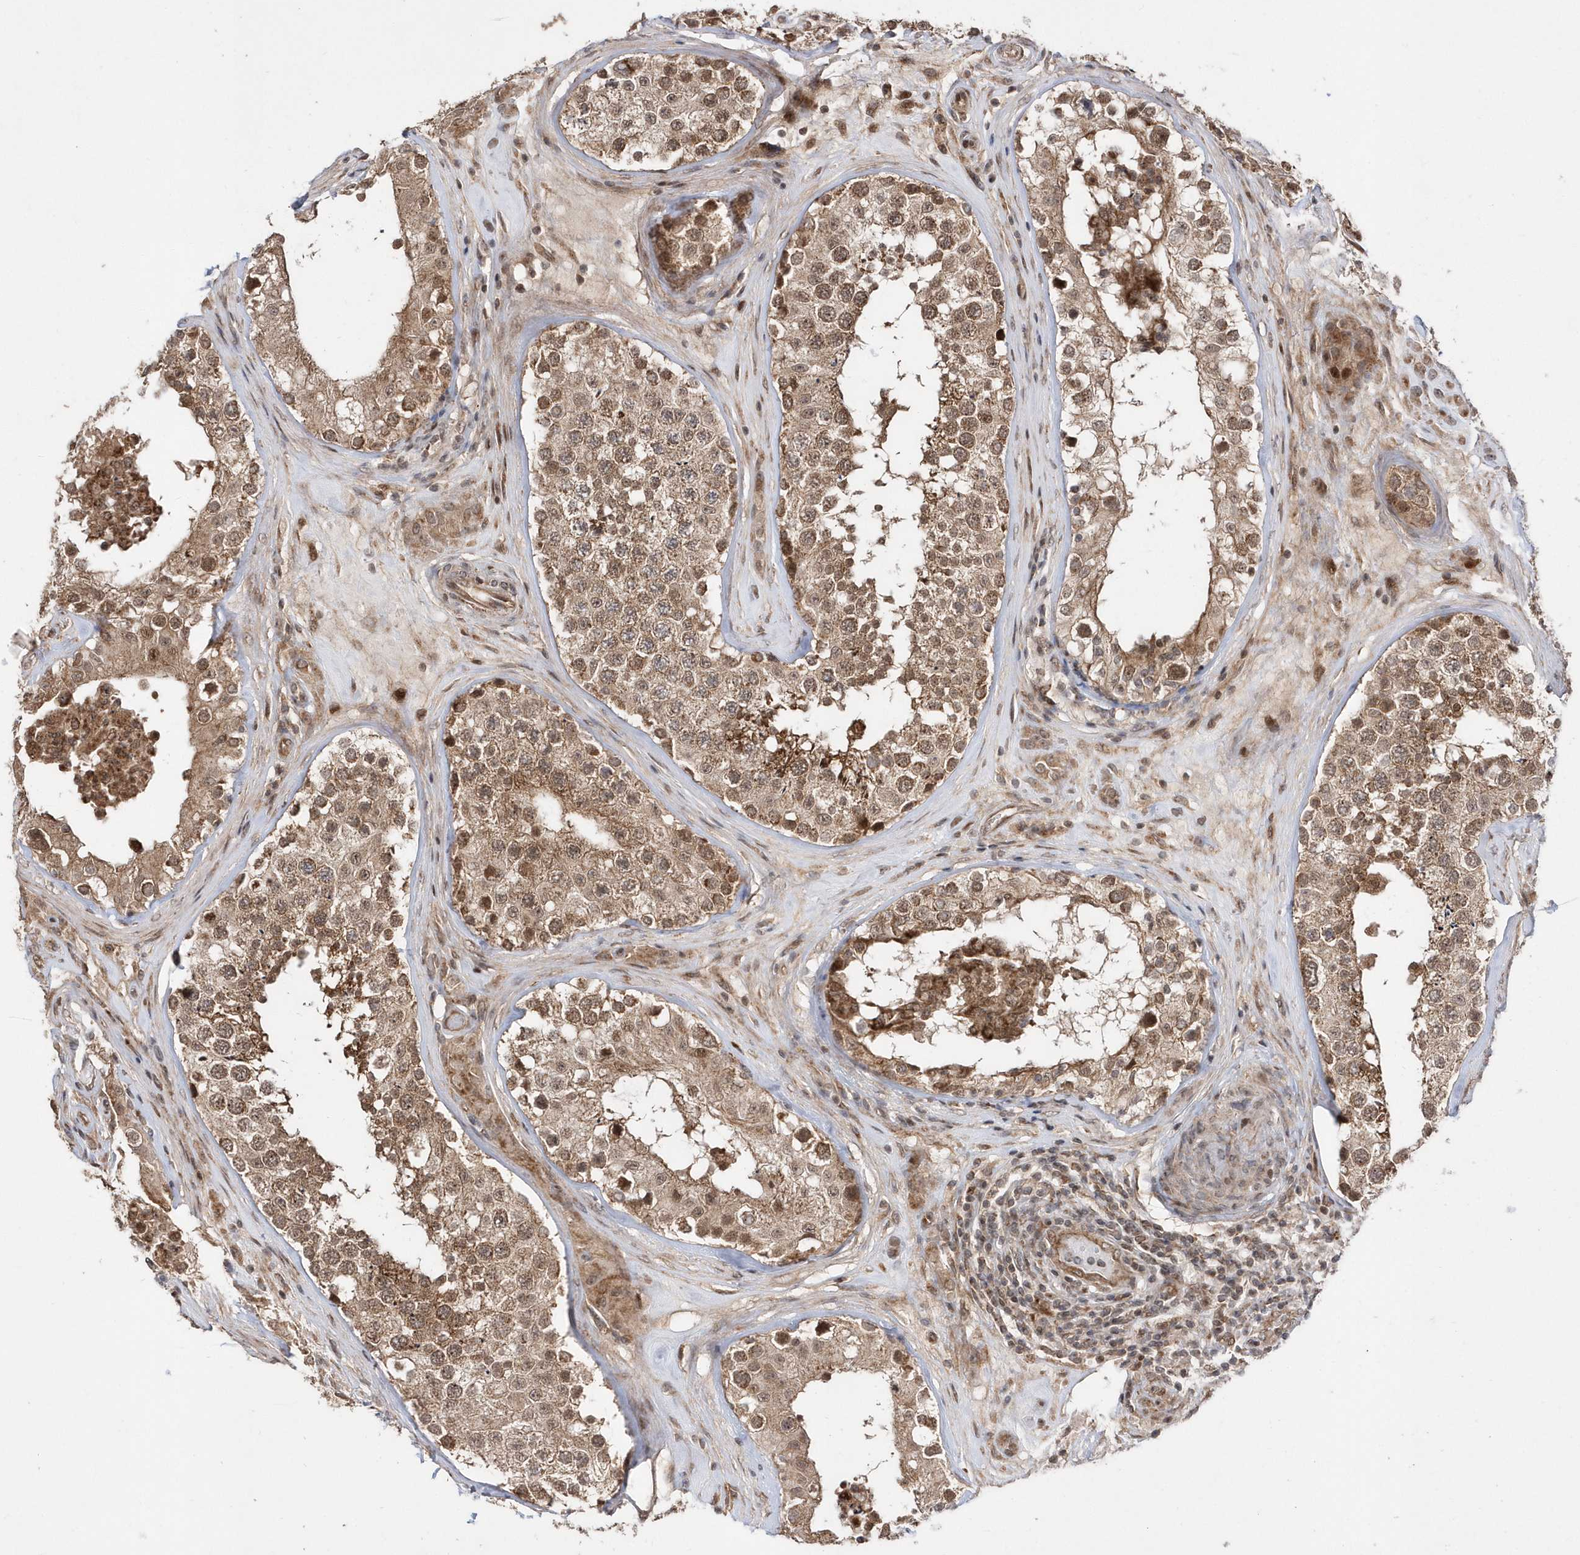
{"staining": {"intensity": "moderate", "quantity": ">75%", "location": "cytoplasmic/membranous,nuclear"}, "tissue": "testis", "cell_type": "Cells in seminiferous ducts", "image_type": "normal", "snomed": [{"axis": "morphology", "description": "Normal tissue, NOS"}, {"axis": "topography", "description": "Testis"}], "caption": "The immunohistochemical stain labels moderate cytoplasmic/membranous,nuclear expression in cells in seminiferous ducts of unremarkable testis.", "gene": "DALRD3", "patient": {"sex": "male", "age": 46}}